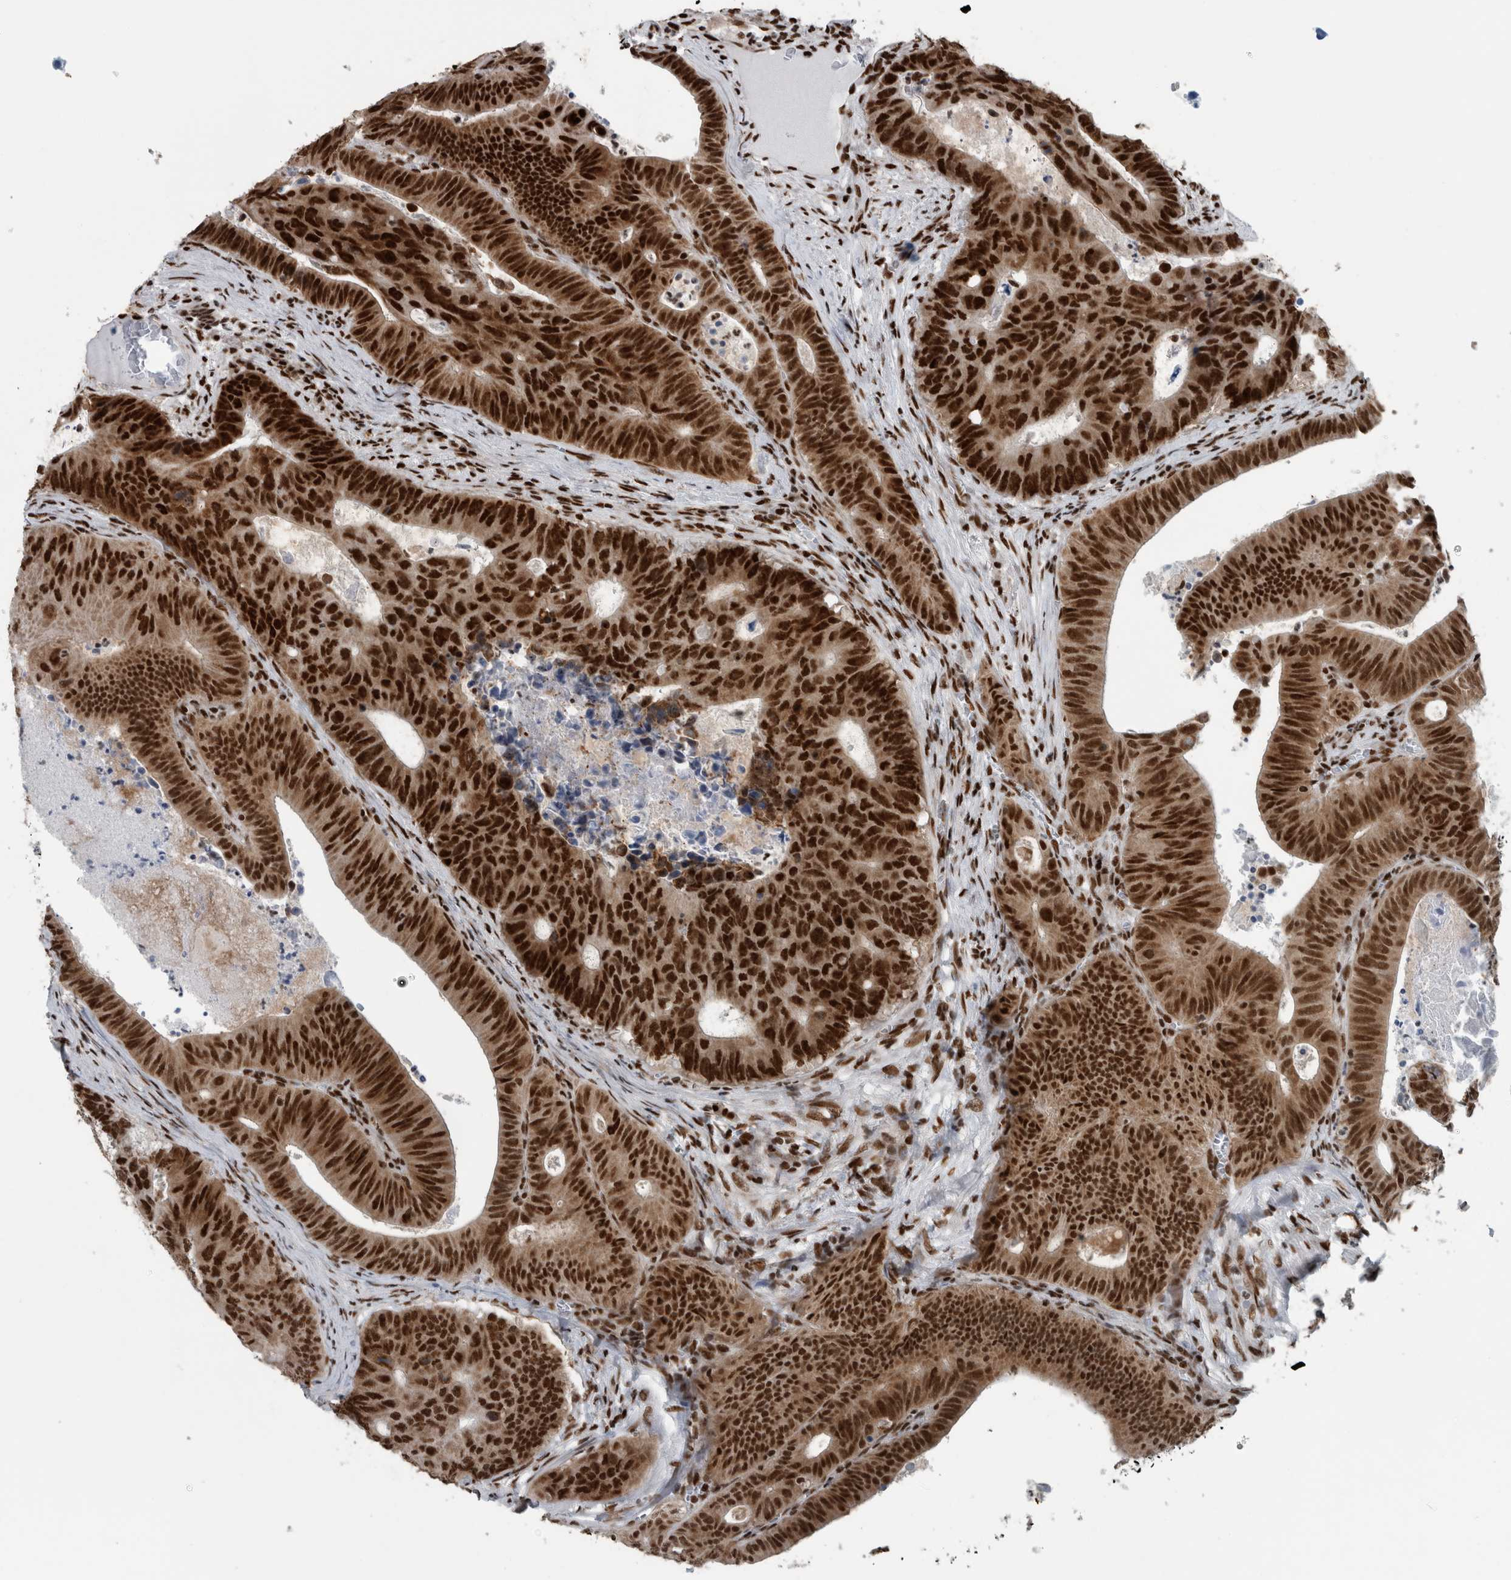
{"staining": {"intensity": "strong", "quantity": ">75%", "location": "nuclear"}, "tissue": "colorectal cancer", "cell_type": "Tumor cells", "image_type": "cancer", "snomed": [{"axis": "morphology", "description": "Adenocarcinoma, NOS"}, {"axis": "topography", "description": "Colon"}], "caption": "IHC micrograph of human adenocarcinoma (colorectal) stained for a protein (brown), which displays high levels of strong nuclear expression in approximately >75% of tumor cells.", "gene": "DNMT3A", "patient": {"sex": "male", "age": 87}}